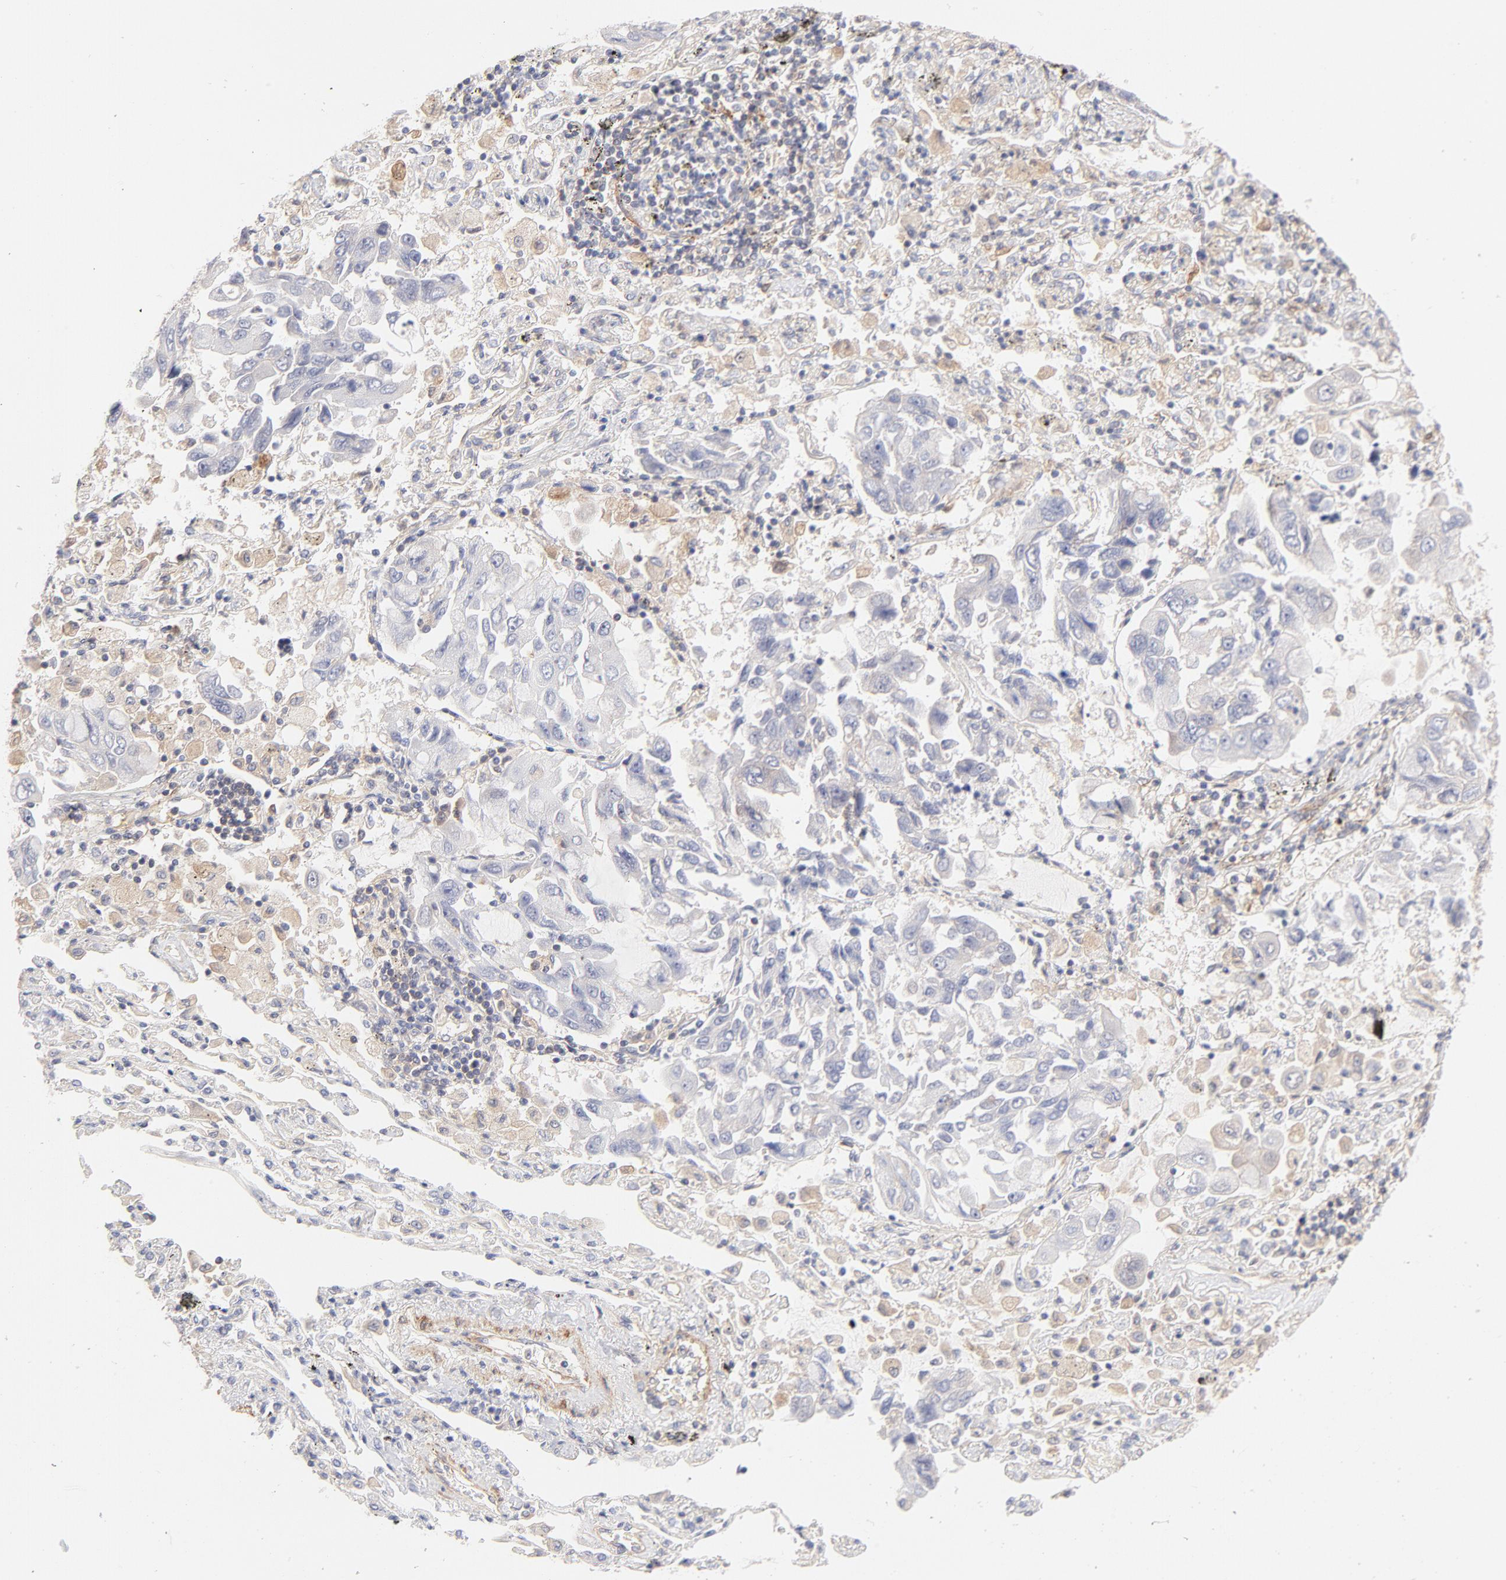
{"staining": {"intensity": "negative", "quantity": "none", "location": "none"}, "tissue": "lung cancer", "cell_type": "Tumor cells", "image_type": "cancer", "snomed": [{"axis": "morphology", "description": "Adenocarcinoma, NOS"}, {"axis": "topography", "description": "Lung"}], "caption": "This image is of lung cancer (adenocarcinoma) stained with immunohistochemistry (IHC) to label a protein in brown with the nuclei are counter-stained blue. There is no expression in tumor cells.", "gene": "LDLRAP1", "patient": {"sex": "male", "age": 64}}